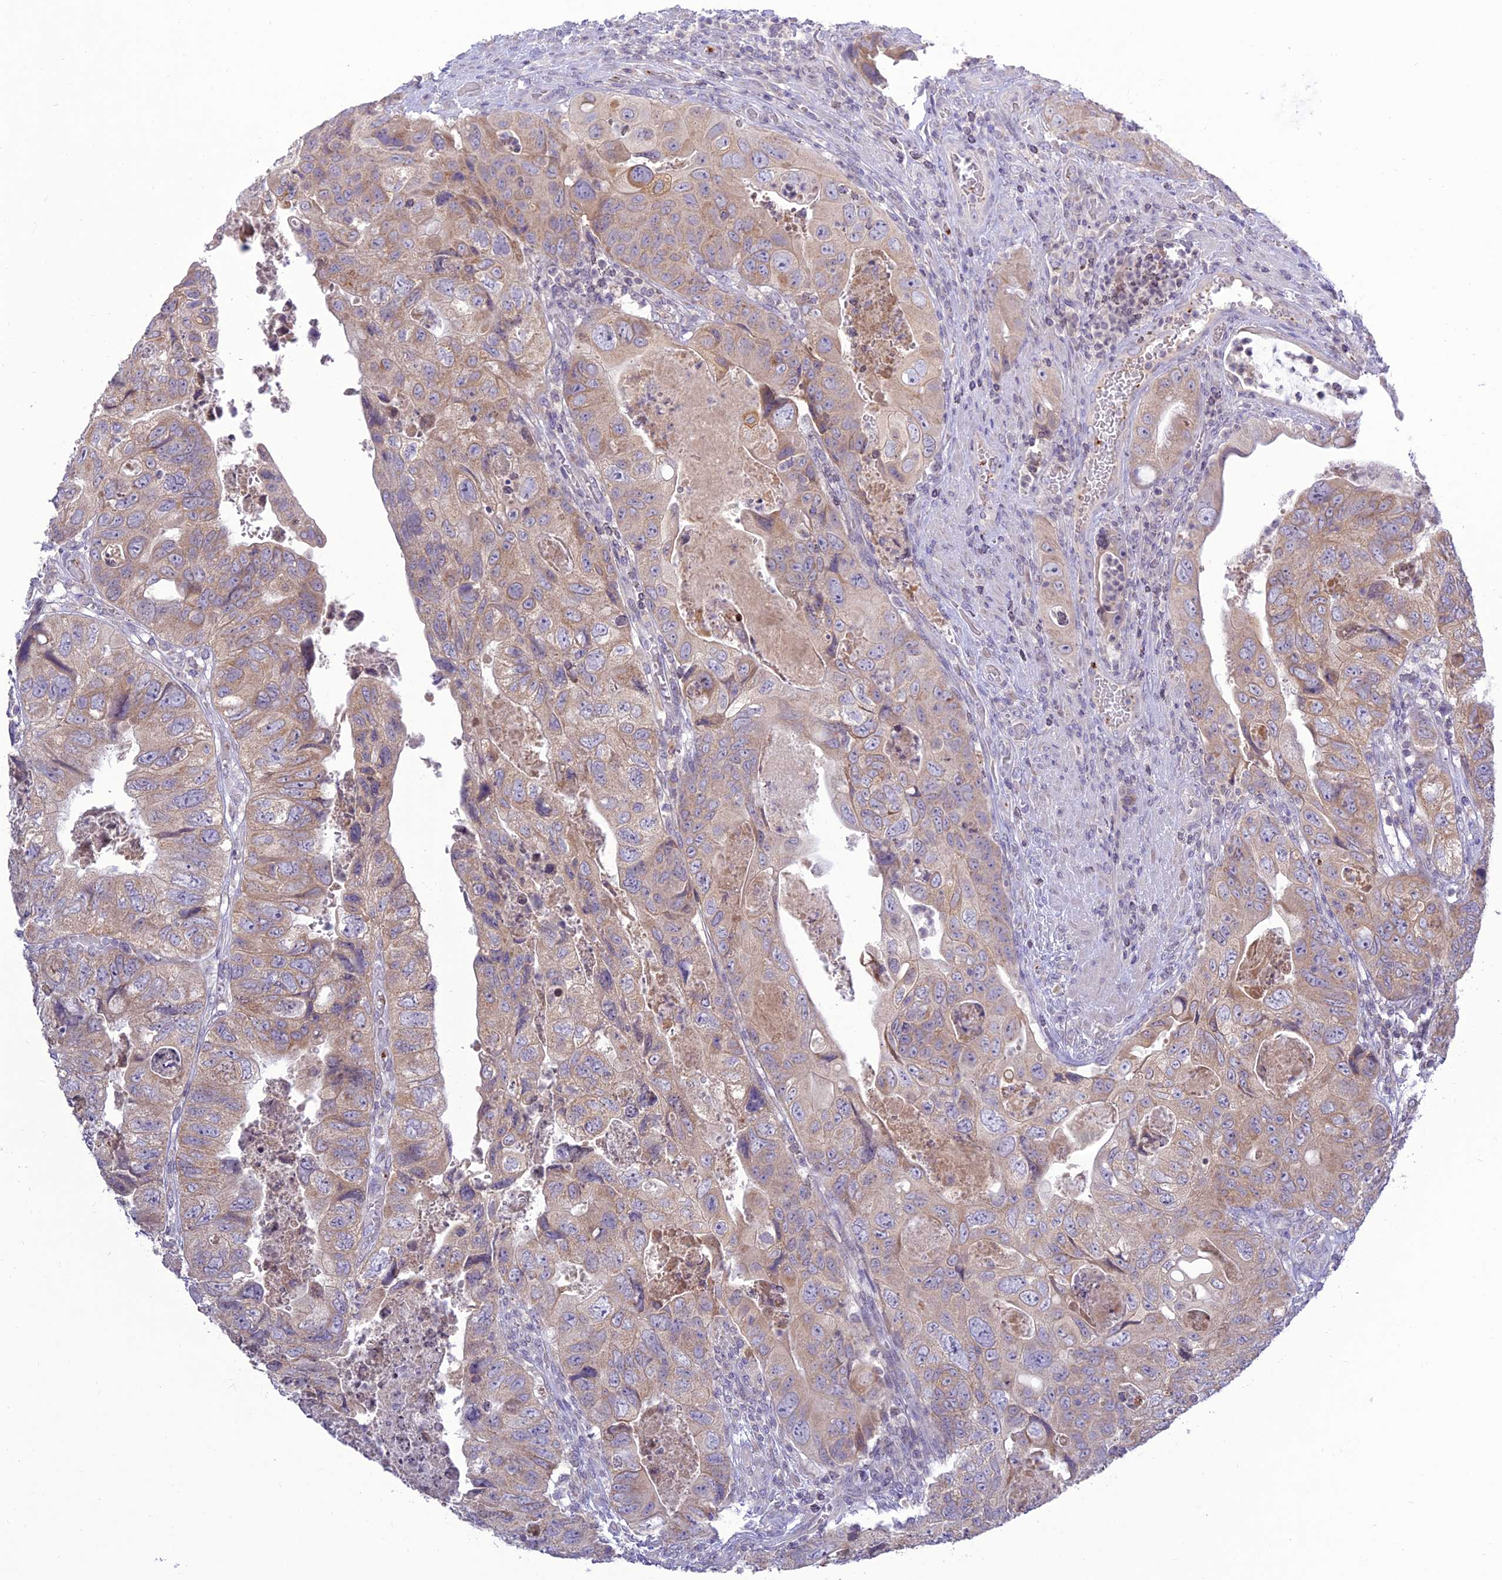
{"staining": {"intensity": "weak", "quantity": ">75%", "location": "cytoplasmic/membranous"}, "tissue": "colorectal cancer", "cell_type": "Tumor cells", "image_type": "cancer", "snomed": [{"axis": "morphology", "description": "Adenocarcinoma, NOS"}, {"axis": "topography", "description": "Rectum"}], "caption": "DAB (3,3'-diaminobenzidine) immunohistochemical staining of colorectal adenocarcinoma shows weak cytoplasmic/membranous protein positivity in about >75% of tumor cells.", "gene": "TMEM40", "patient": {"sex": "male", "age": 63}}